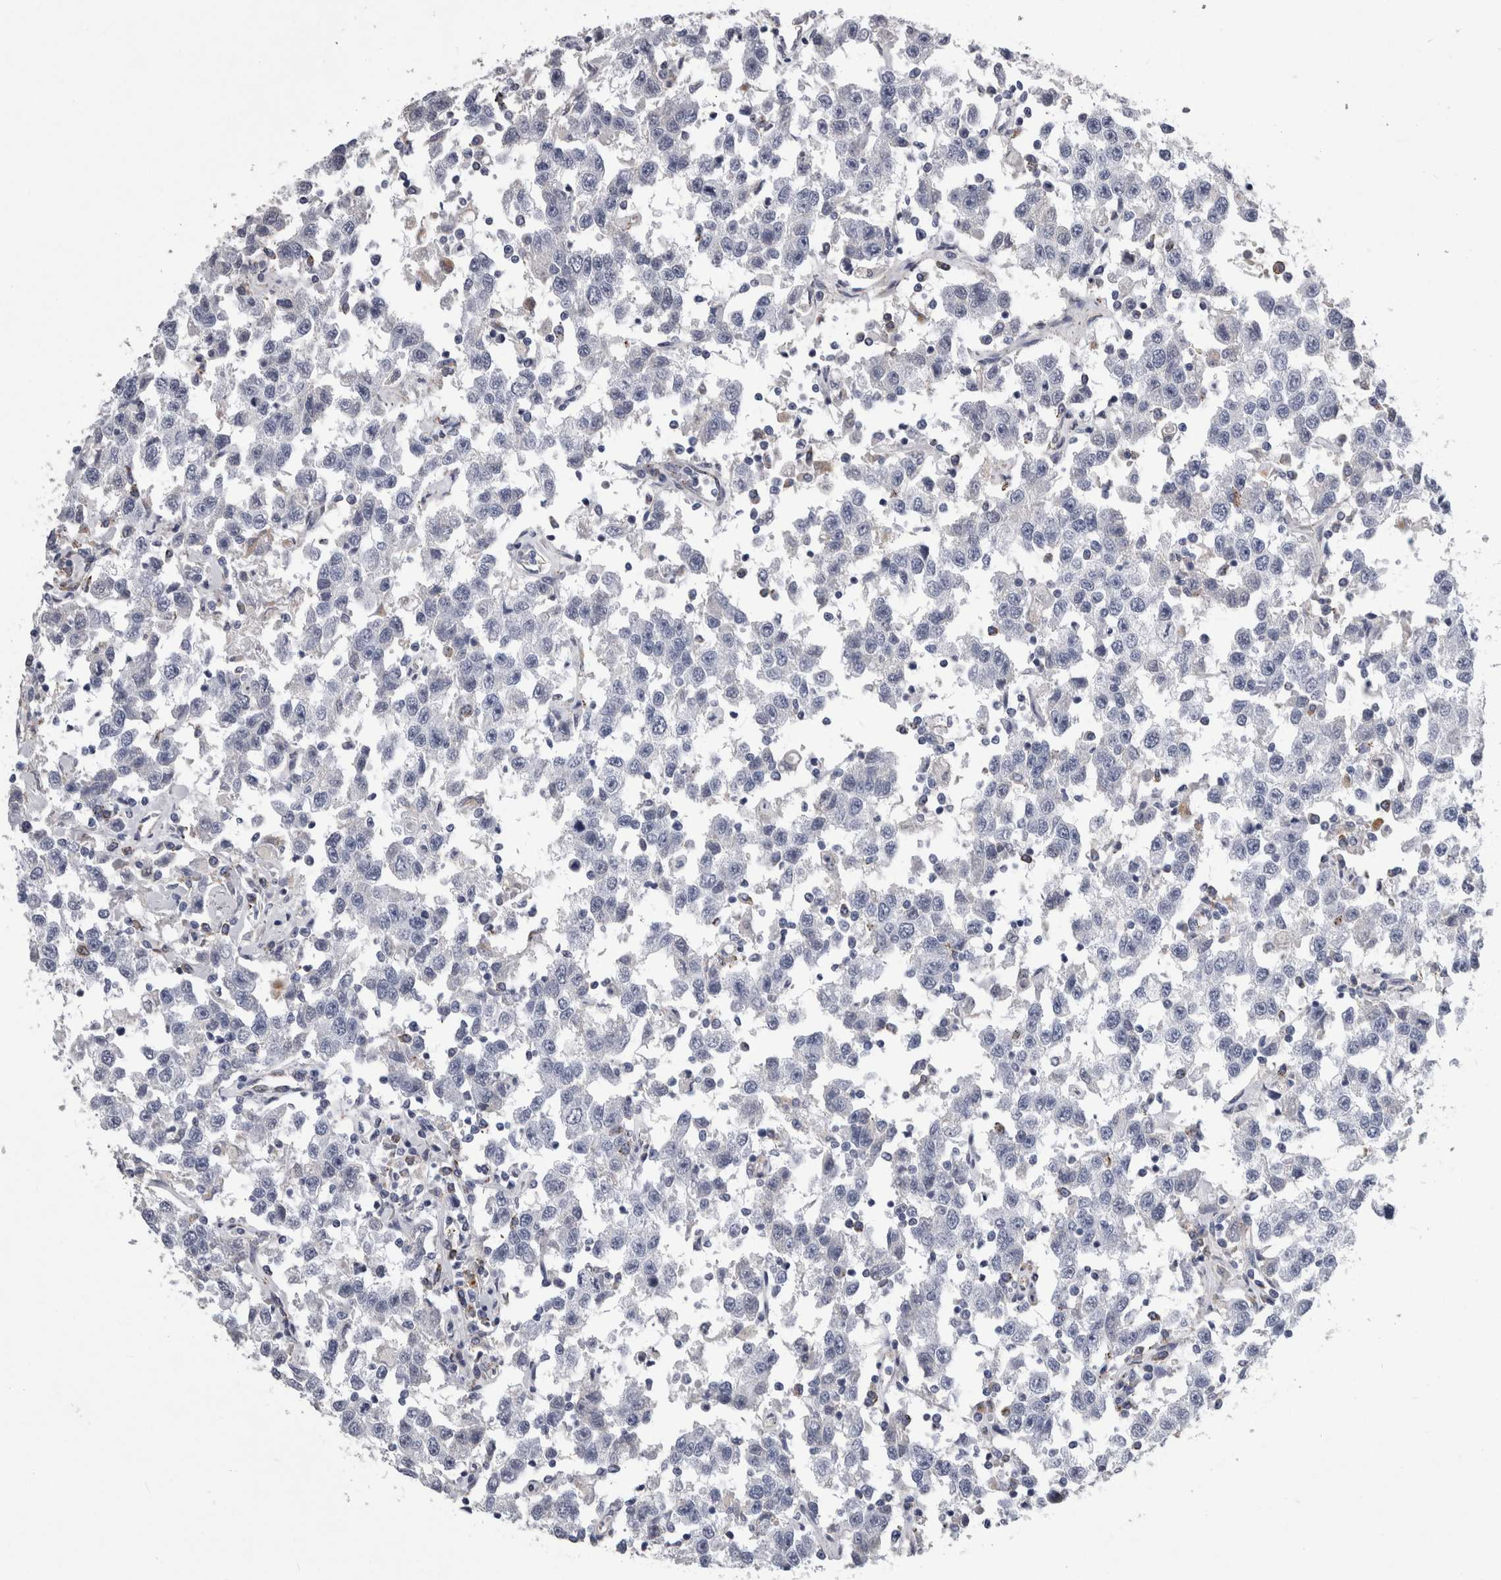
{"staining": {"intensity": "negative", "quantity": "none", "location": "none"}, "tissue": "testis cancer", "cell_type": "Tumor cells", "image_type": "cancer", "snomed": [{"axis": "morphology", "description": "Seminoma, NOS"}, {"axis": "topography", "description": "Testis"}], "caption": "Immunohistochemical staining of human testis cancer (seminoma) exhibits no significant staining in tumor cells.", "gene": "DPP7", "patient": {"sex": "male", "age": 41}}